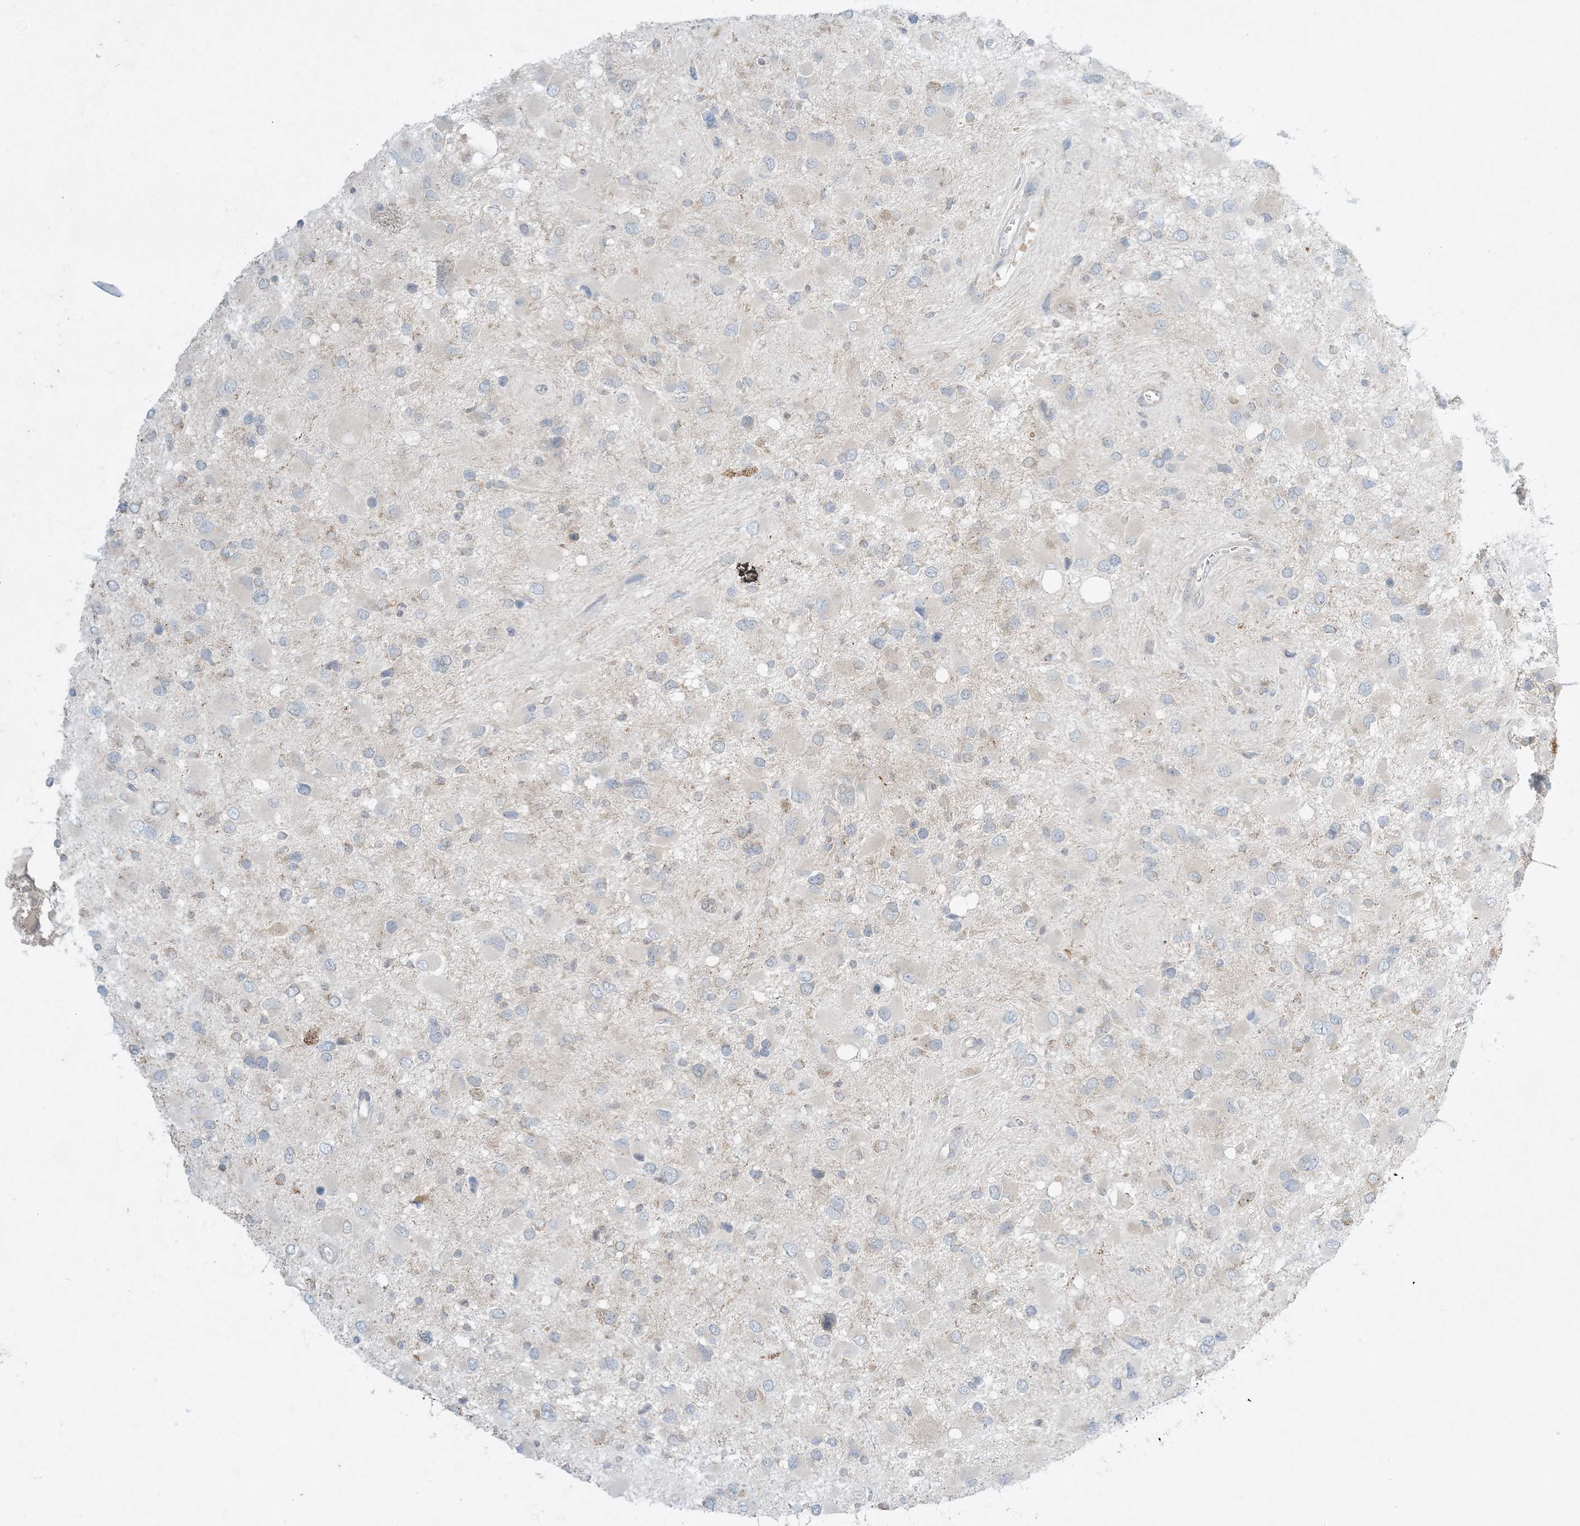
{"staining": {"intensity": "negative", "quantity": "none", "location": "none"}, "tissue": "glioma", "cell_type": "Tumor cells", "image_type": "cancer", "snomed": [{"axis": "morphology", "description": "Glioma, malignant, High grade"}, {"axis": "topography", "description": "Brain"}], "caption": "High power microscopy micrograph of an immunohistochemistry (IHC) histopathology image of malignant high-grade glioma, revealing no significant staining in tumor cells.", "gene": "RPP40", "patient": {"sex": "male", "age": 53}}